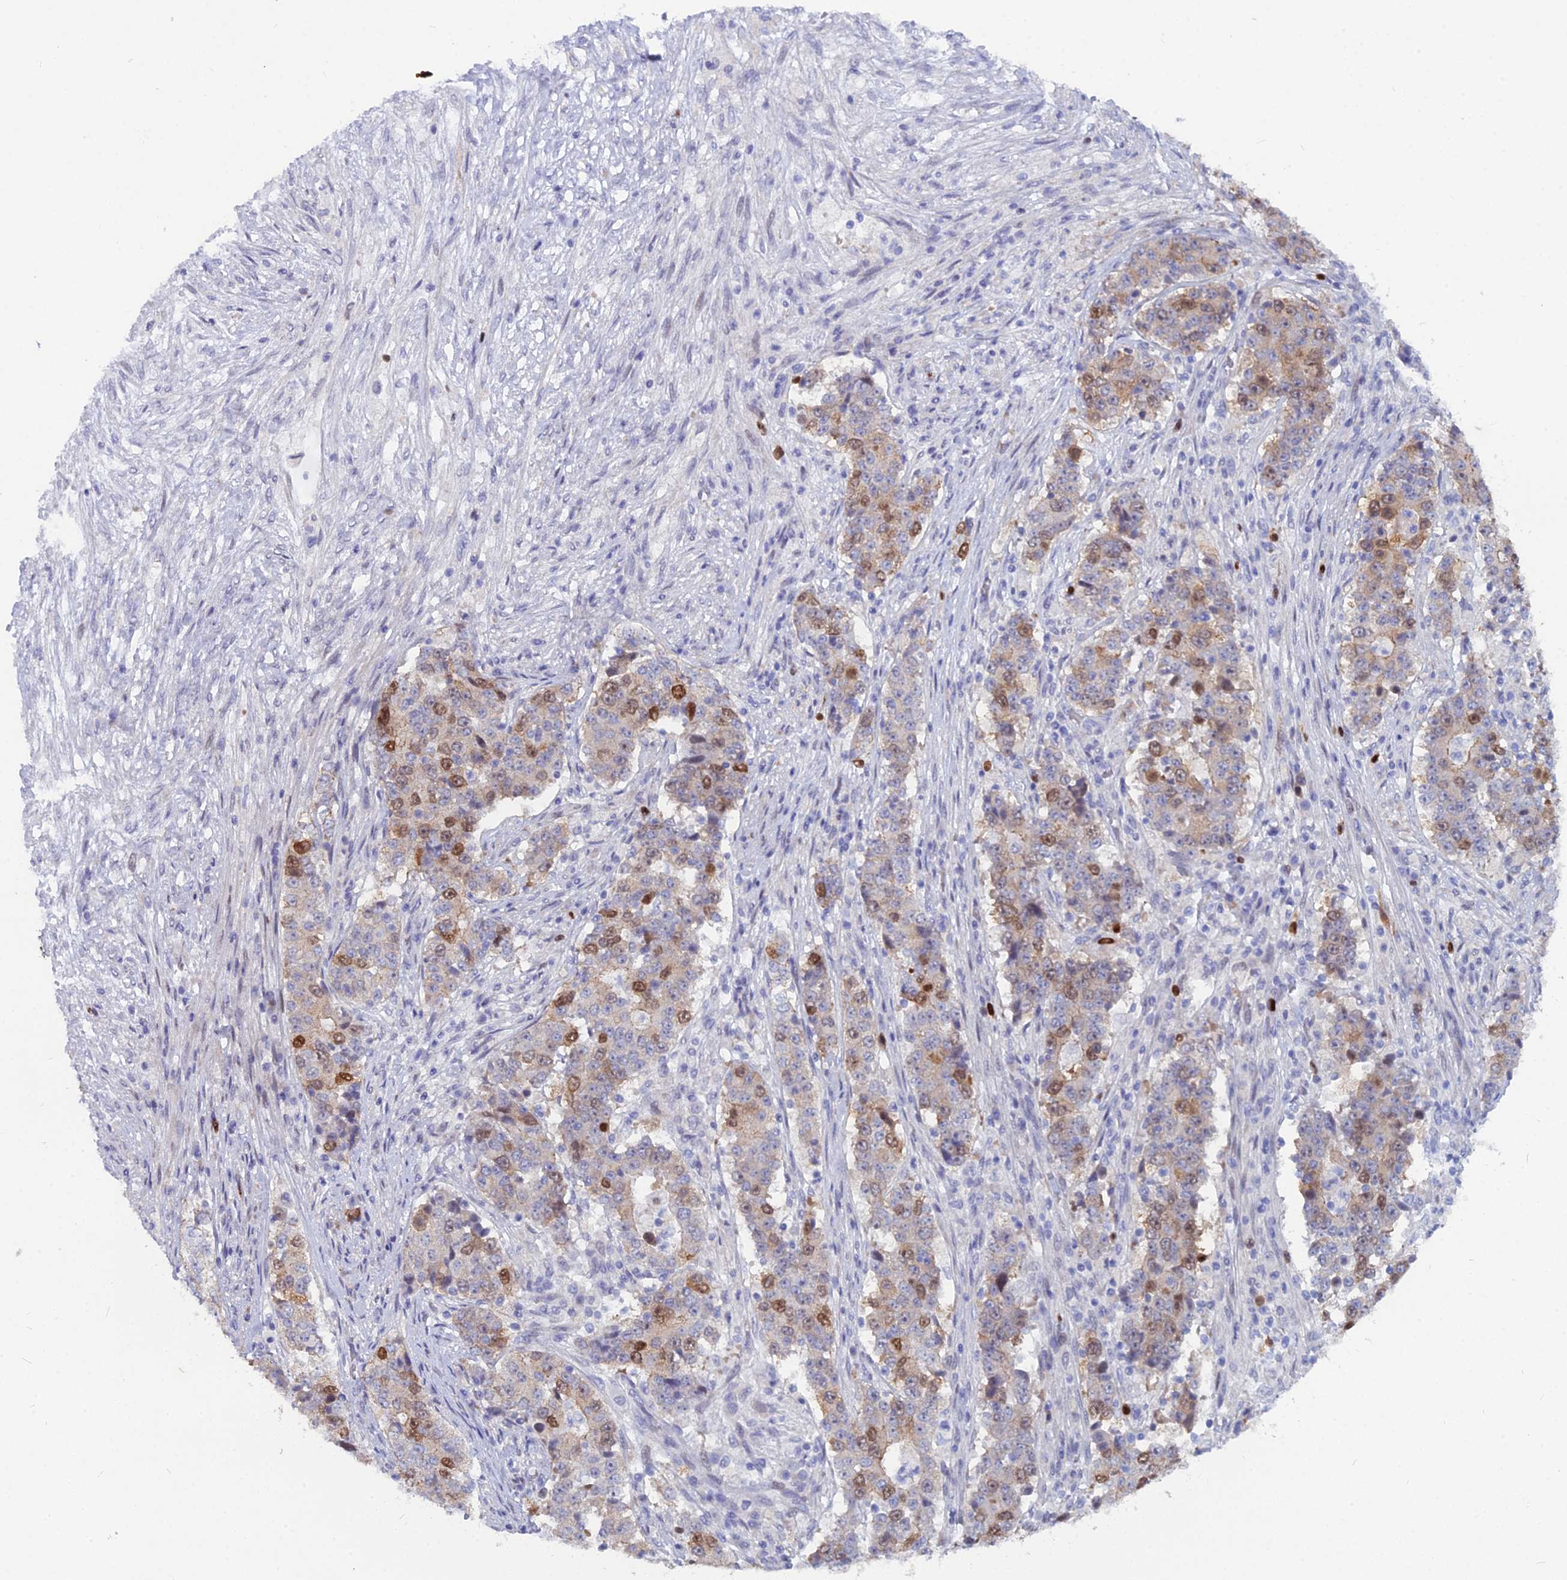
{"staining": {"intensity": "moderate", "quantity": "<25%", "location": "nuclear"}, "tissue": "stomach cancer", "cell_type": "Tumor cells", "image_type": "cancer", "snomed": [{"axis": "morphology", "description": "Adenocarcinoma, NOS"}, {"axis": "topography", "description": "Stomach"}], "caption": "Protein expression analysis of stomach adenocarcinoma exhibits moderate nuclear staining in about <25% of tumor cells.", "gene": "NUSAP1", "patient": {"sex": "male", "age": 59}}